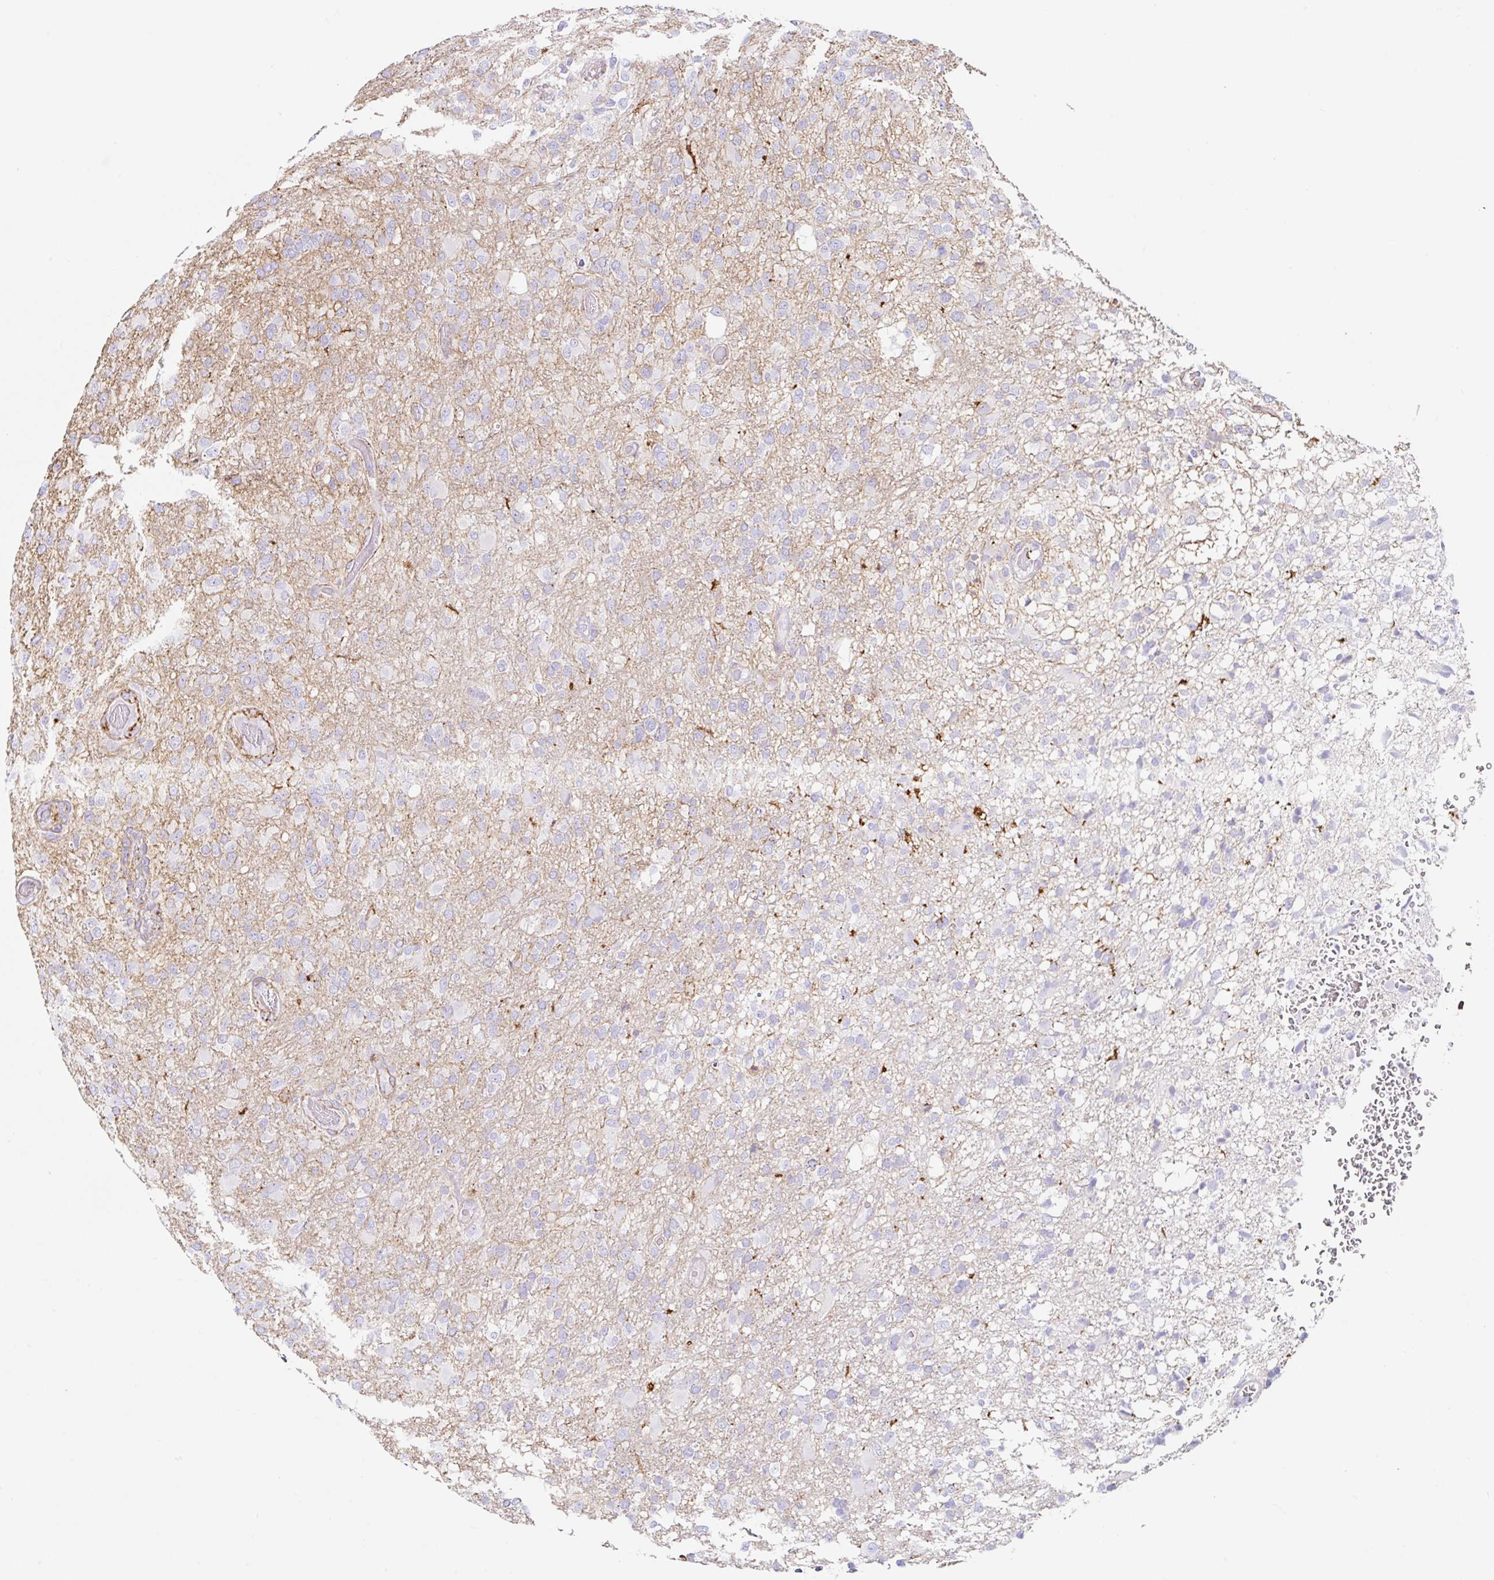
{"staining": {"intensity": "negative", "quantity": "none", "location": "none"}, "tissue": "glioma", "cell_type": "Tumor cells", "image_type": "cancer", "snomed": [{"axis": "morphology", "description": "Glioma, malignant, High grade"}, {"axis": "topography", "description": "Brain"}], "caption": "This micrograph is of glioma stained with immunohistochemistry (IHC) to label a protein in brown with the nuclei are counter-stained blue. There is no positivity in tumor cells.", "gene": "MTTP", "patient": {"sex": "female", "age": 74}}